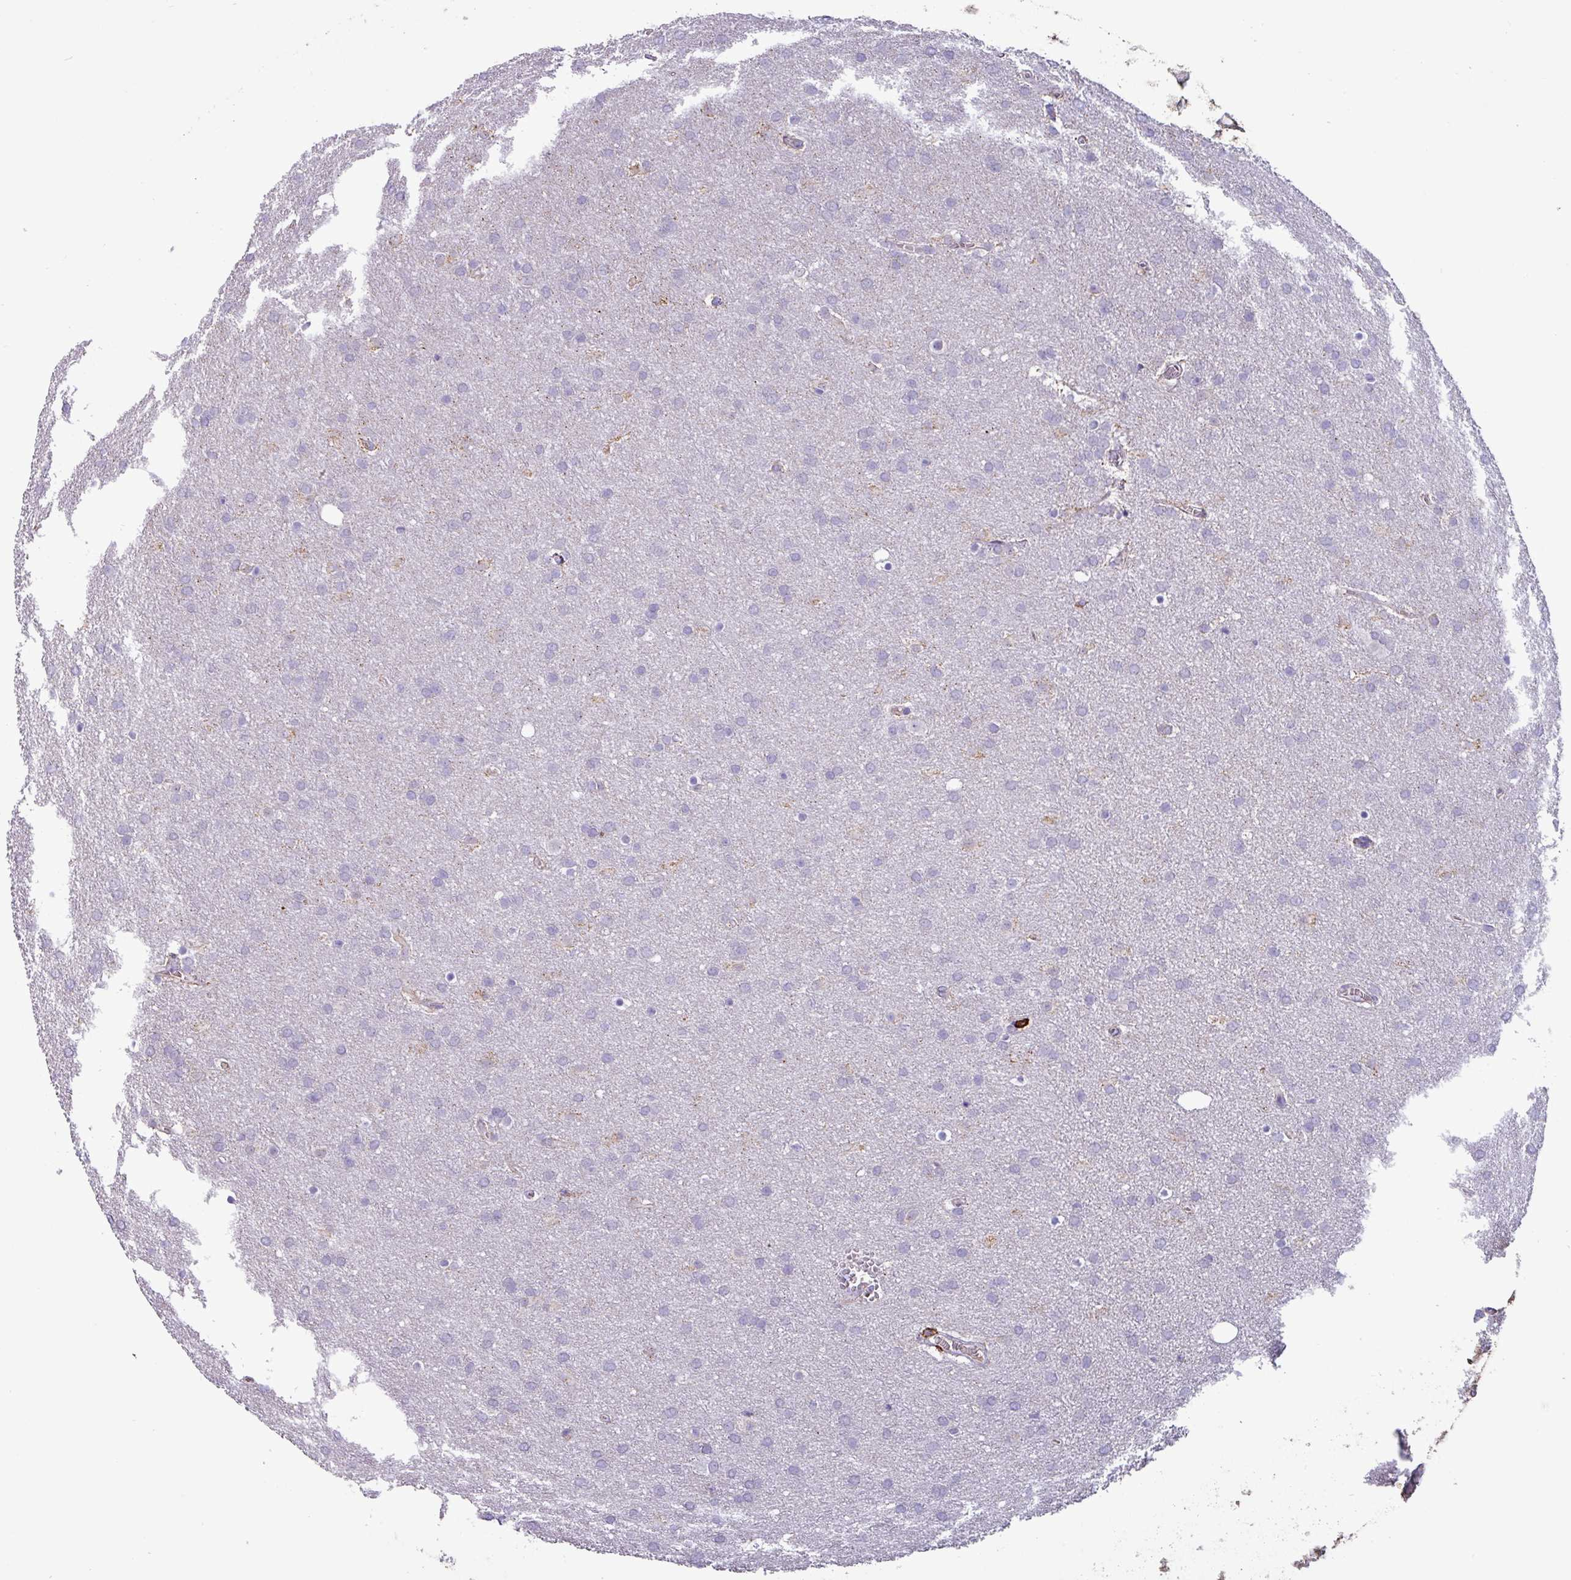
{"staining": {"intensity": "negative", "quantity": "none", "location": "none"}, "tissue": "glioma", "cell_type": "Tumor cells", "image_type": "cancer", "snomed": [{"axis": "morphology", "description": "Glioma, malignant, Low grade"}, {"axis": "topography", "description": "Brain"}], "caption": "Immunohistochemistry (IHC) image of malignant glioma (low-grade) stained for a protein (brown), which displays no staining in tumor cells.", "gene": "CD8A", "patient": {"sex": "female", "age": 32}}